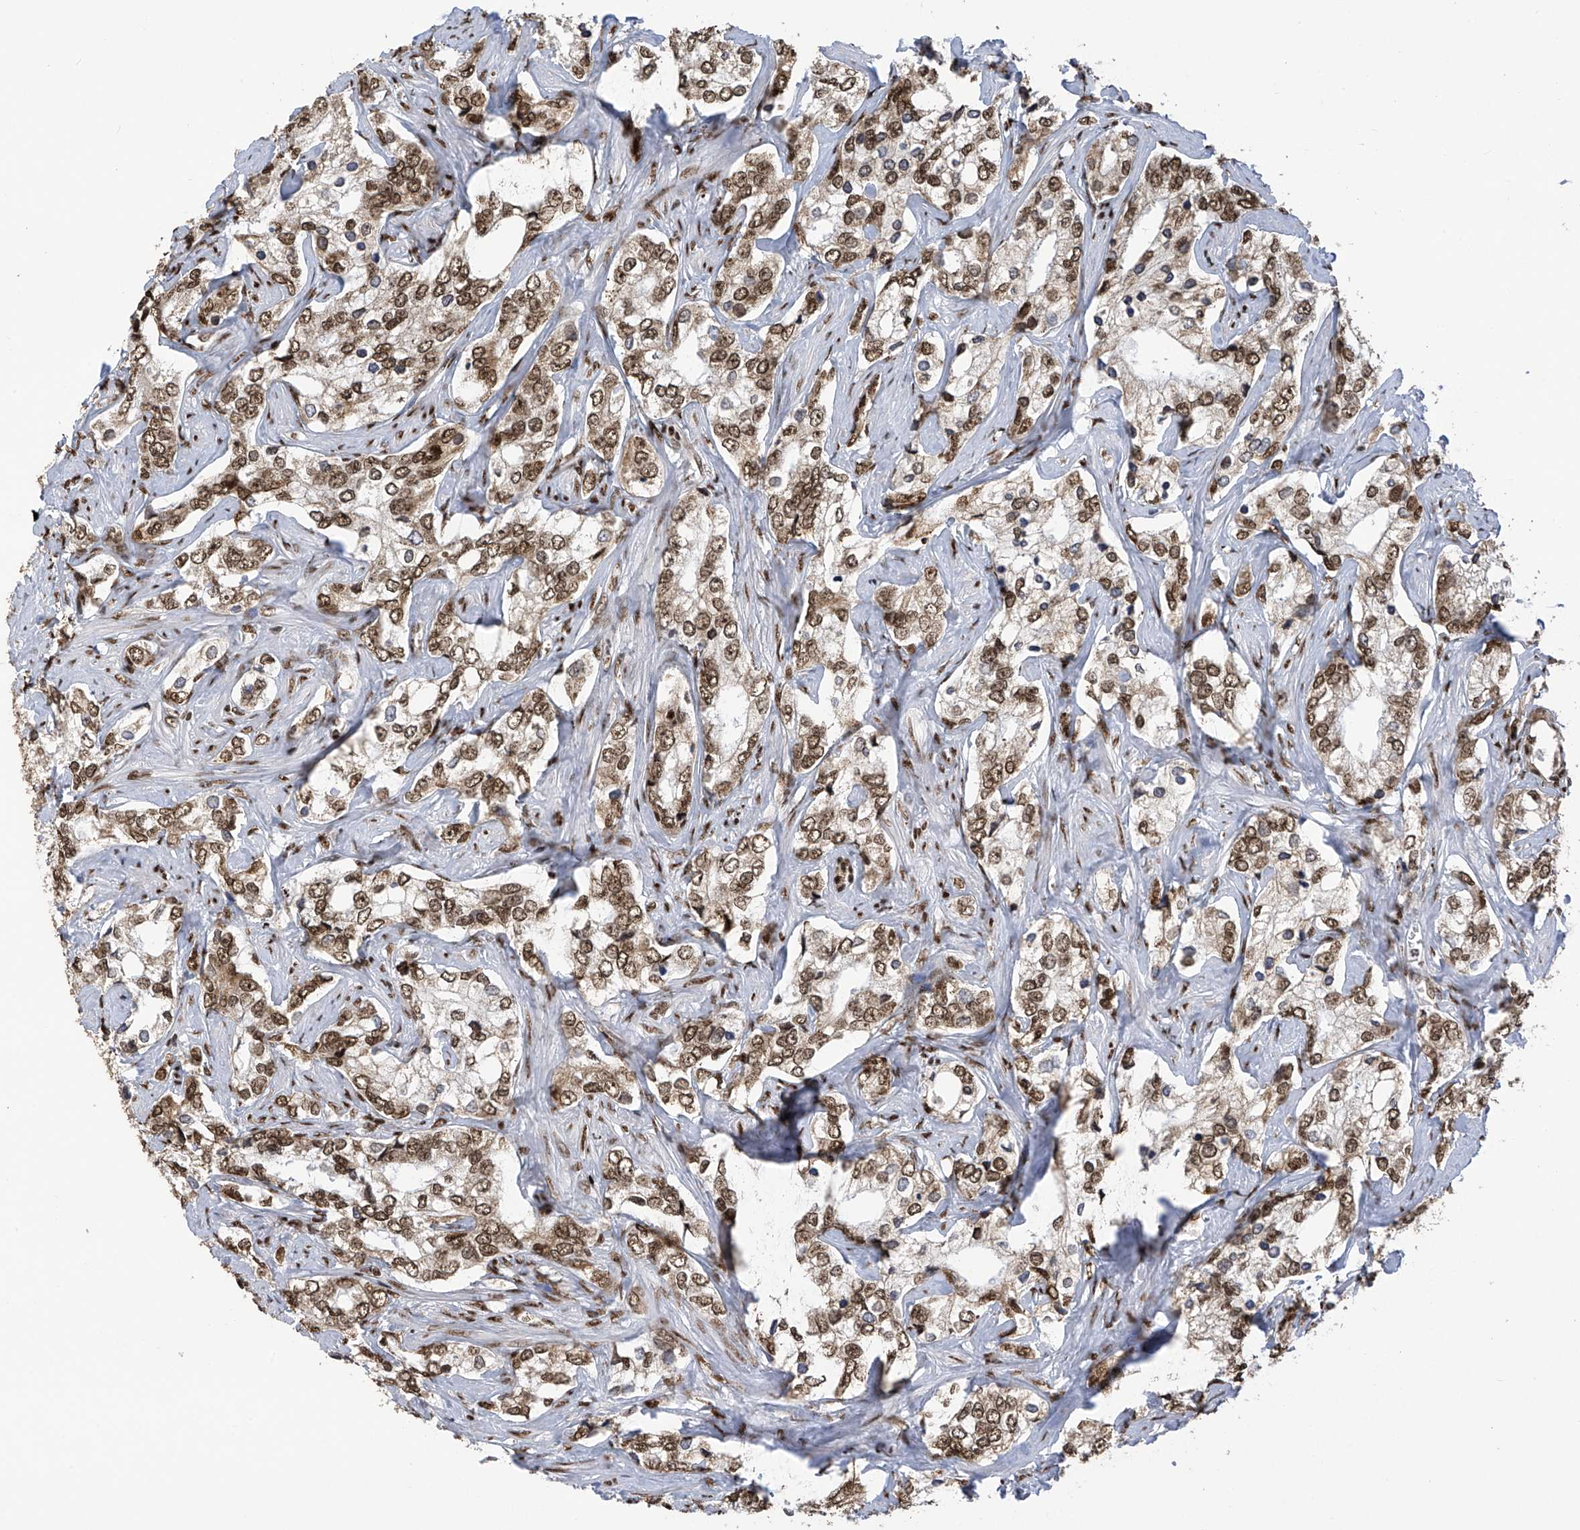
{"staining": {"intensity": "moderate", "quantity": ">75%", "location": "cytoplasmic/membranous,nuclear"}, "tissue": "prostate cancer", "cell_type": "Tumor cells", "image_type": "cancer", "snomed": [{"axis": "morphology", "description": "Adenocarcinoma, High grade"}, {"axis": "topography", "description": "Prostate"}], "caption": "An immunohistochemistry (IHC) image of tumor tissue is shown. Protein staining in brown labels moderate cytoplasmic/membranous and nuclear positivity in high-grade adenocarcinoma (prostate) within tumor cells. The staining is performed using DAB (3,3'-diaminobenzidine) brown chromogen to label protein expression. The nuclei are counter-stained blue using hematoxylin.", "gene": "APLF", "patient": {"sex": "male", "age": 66}}